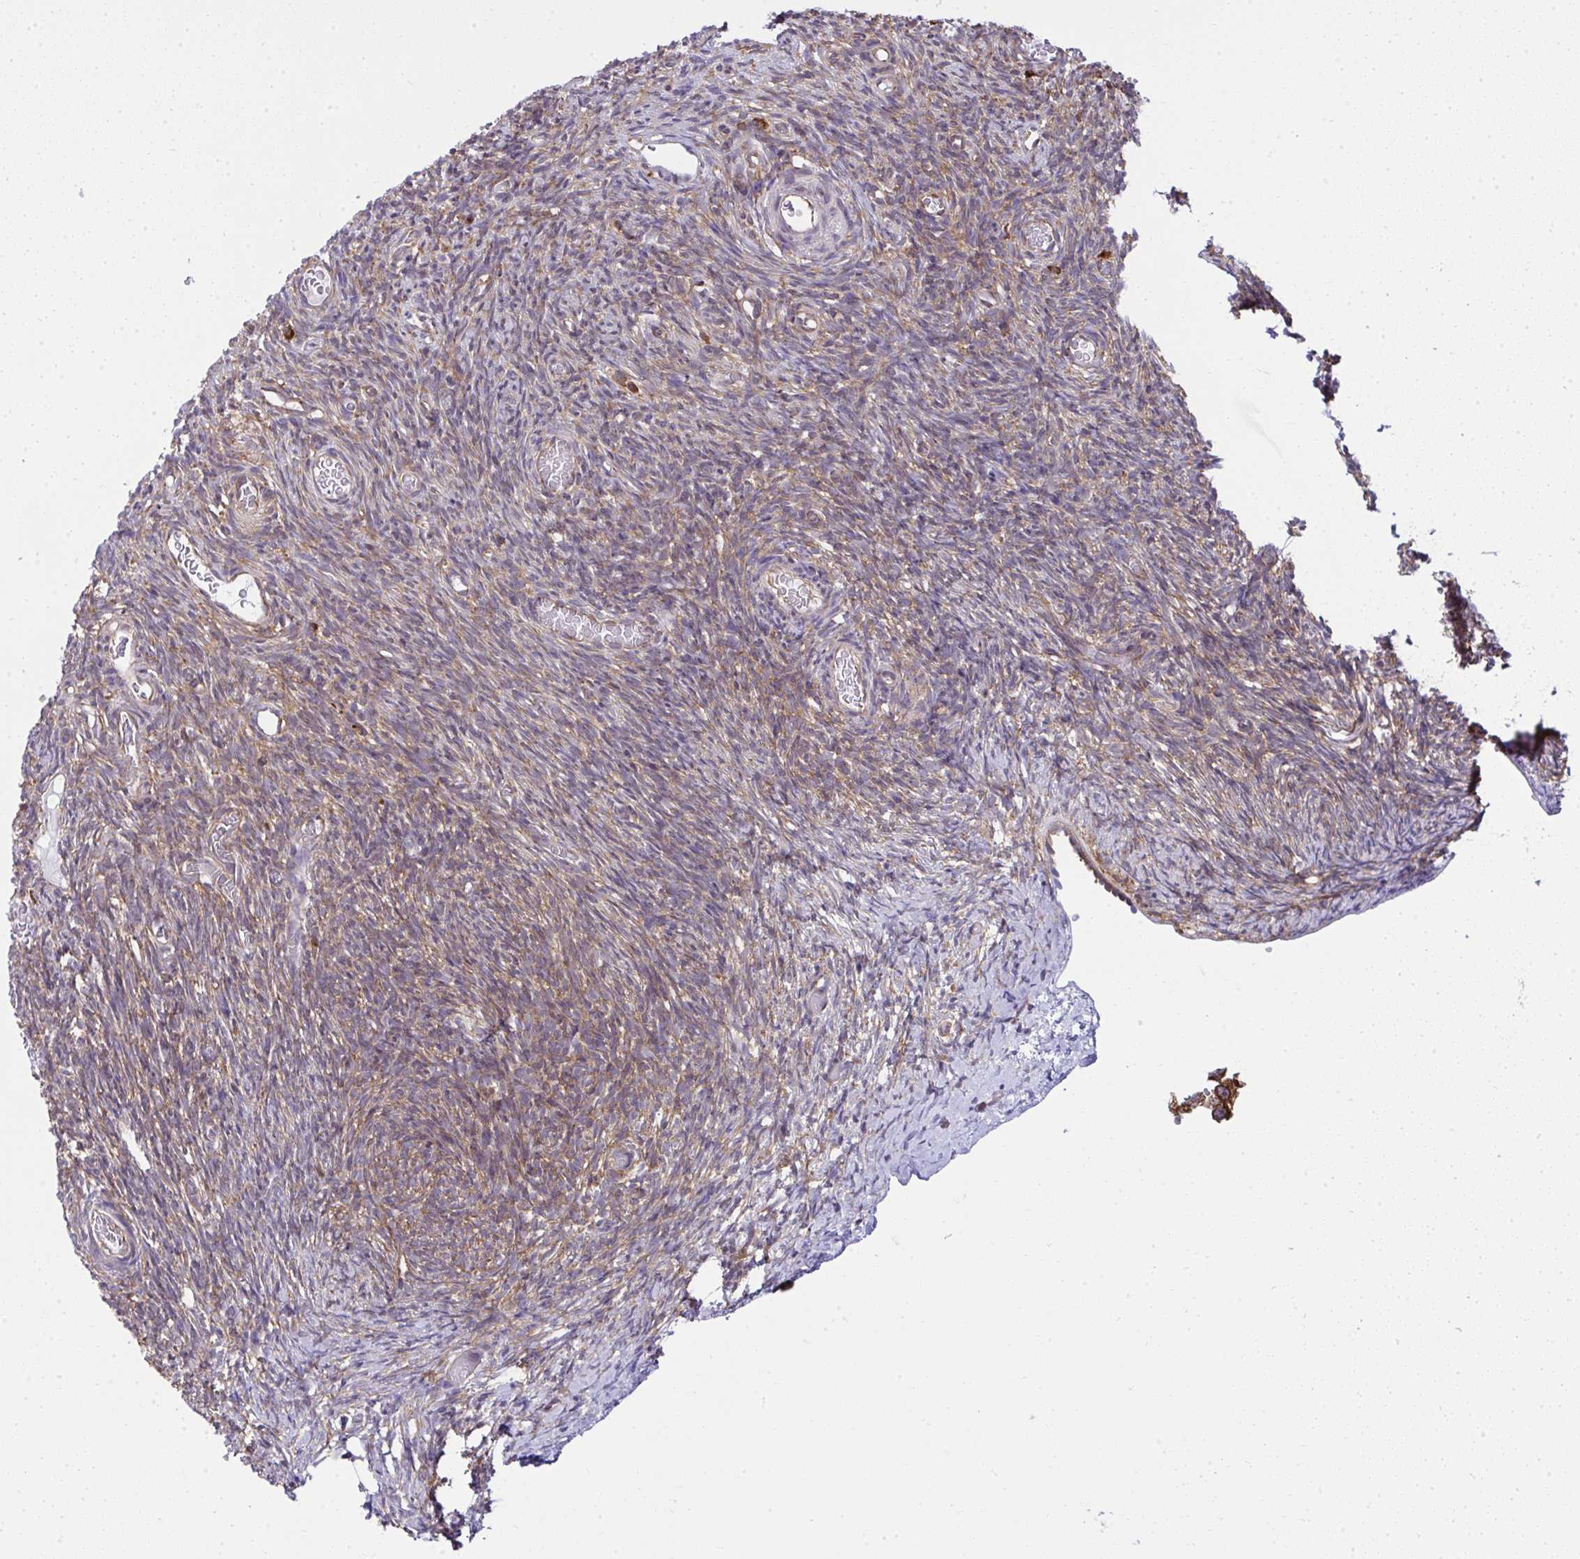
{"staining": {"intensity": "moderate", "quantity": "25%-75%", "location": "cytoplasmic/membranous"}, "tissue": "ovary", "cell_type": "Ovarian stroma cells", "image_type": "normal", "snomed": [{"axis": "morphology", "description": "Normal tissue, NOS"}, {"axis": "topography", "description": "Ovary"}], "caption": "A histopathology image showing moderate cytoplasmic/membranous staining in approximately 25%-75% of ovarian stroma cells in benign ovary, as visualized by brown immunohistochemical staining.", "gene": "RPS7", "patient": {"sex": "female", "age": 39}}